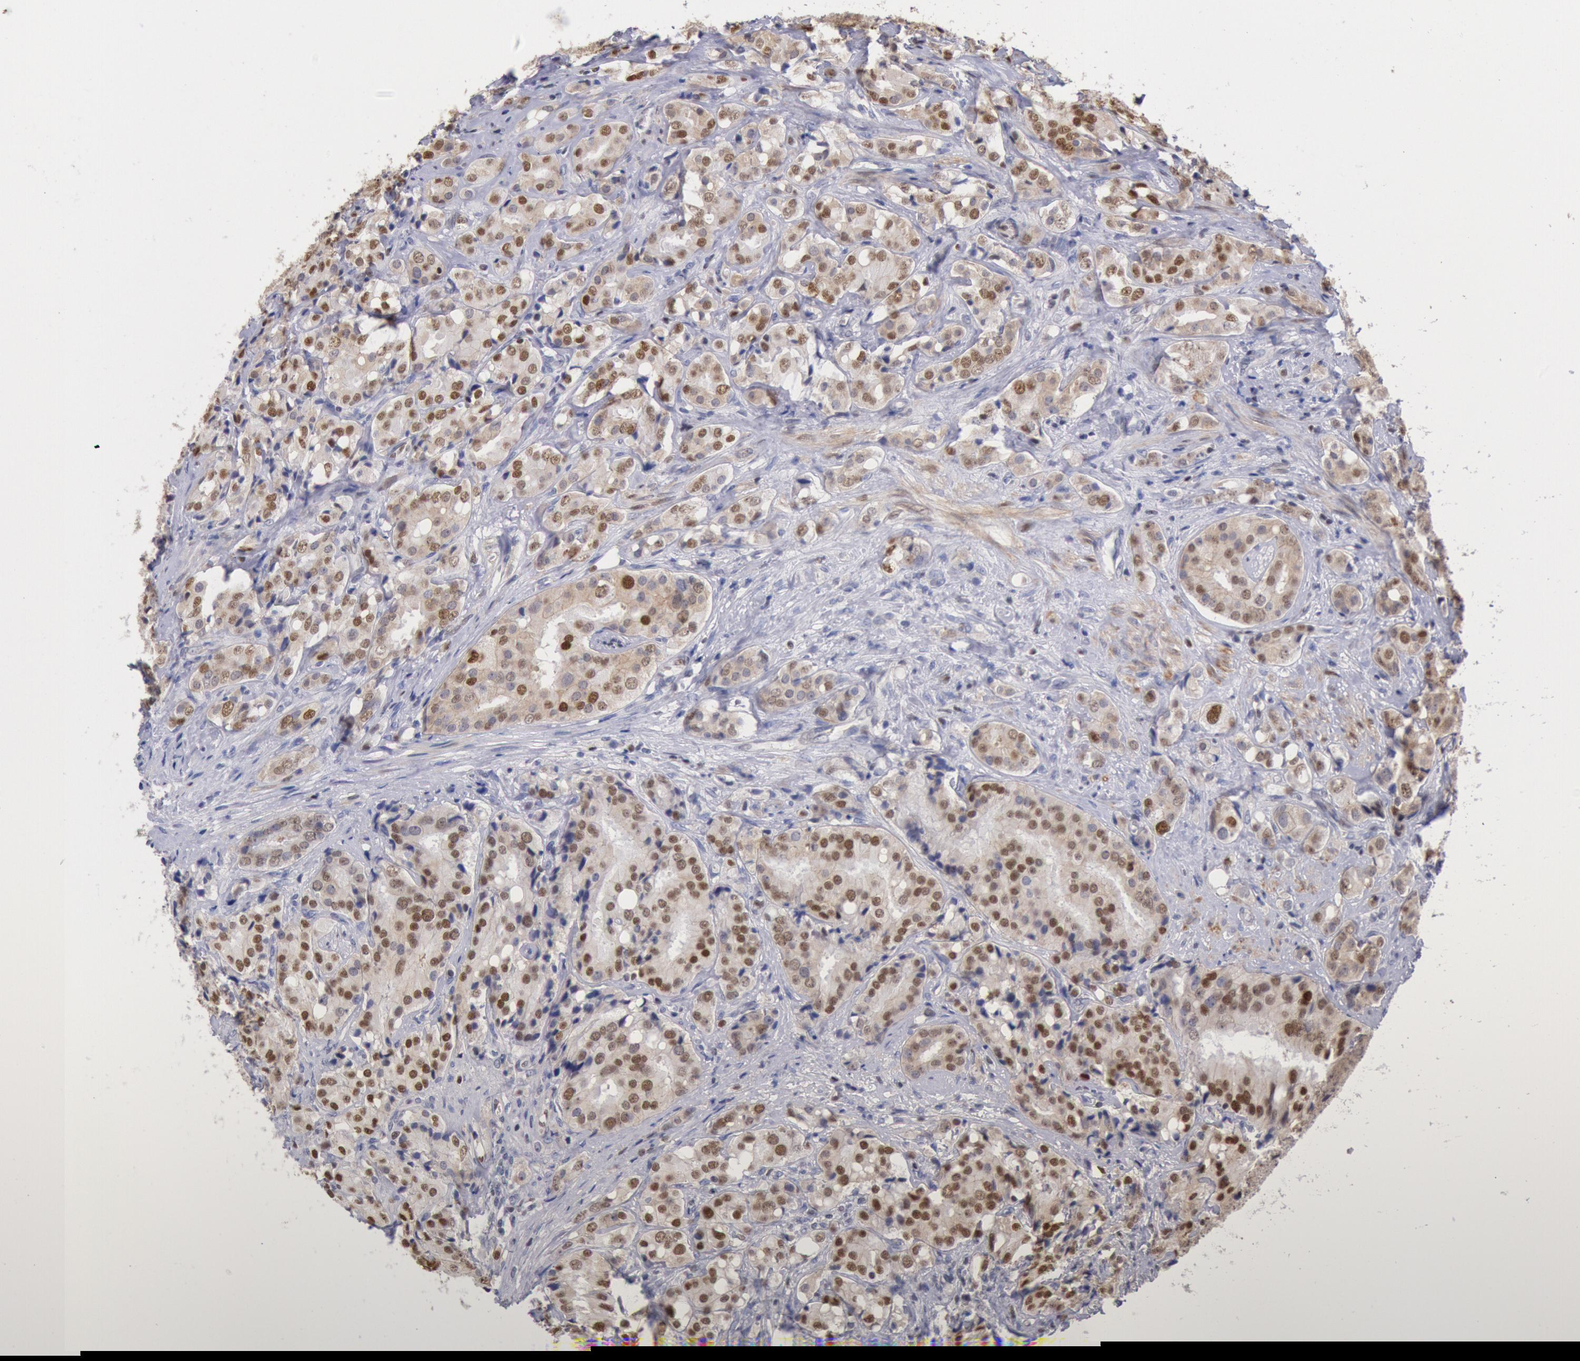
{"staining": {"intensity": "moderate", "quantity": "25%-75%", "location": "nuclear"}, "tissue": "prostate cancer", "cell_type": "Tumor cells", "image_type": "cancer", "snomed": [{"axis": "morphology", "description": "Adenocarcinoma, High grade"}, {"axis": "topography", "description": "Prostate"}], "caption": "High-grade adenocarcinoma (prostate) stained with a protein marker displays moderate staining in tumor cells.", "gene": "RPS6KA5", "patient": {"sex": "male", "age": 68}}